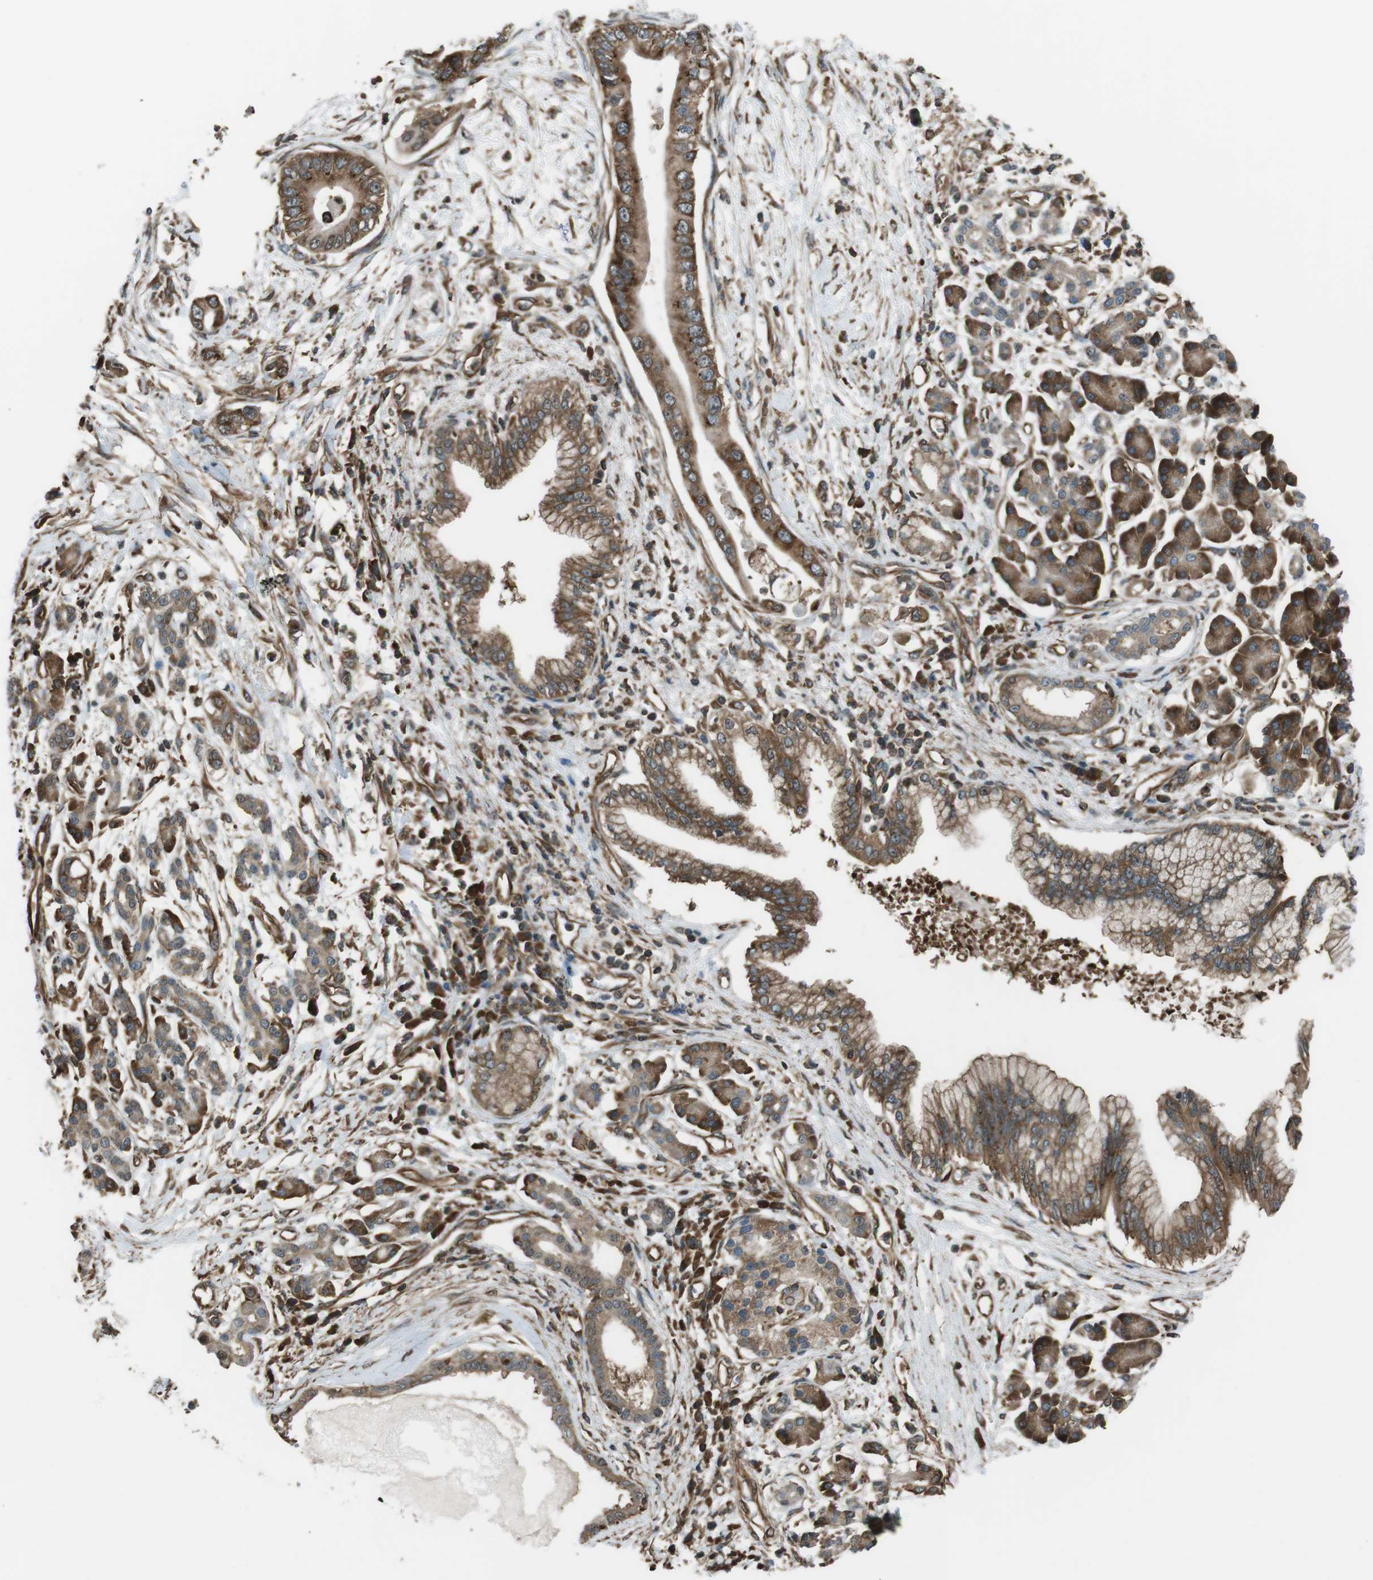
{"staining": {"intensity": "moderate", "quantity": ">75%", "location": "cytoplasmic/membranous"}, "tissue": "pancreatic cancer", "cell_type": "Tumor cells", "image_type": "cancer", "snomed": [{"axis": "morphology", "description": "Adenocarcinoma, NOS"}, {"axis": "topography", "description": "Pancreas"}], "caption": "Immunohistochemical staining of human pancreatic cancer (adenocarcinoma) reveals moderate cytoplasmic/membranous protein staining in about >75% of tumor cells.", "gene": "PA2G4", "patient": {"sex": "male", "age": 77}}